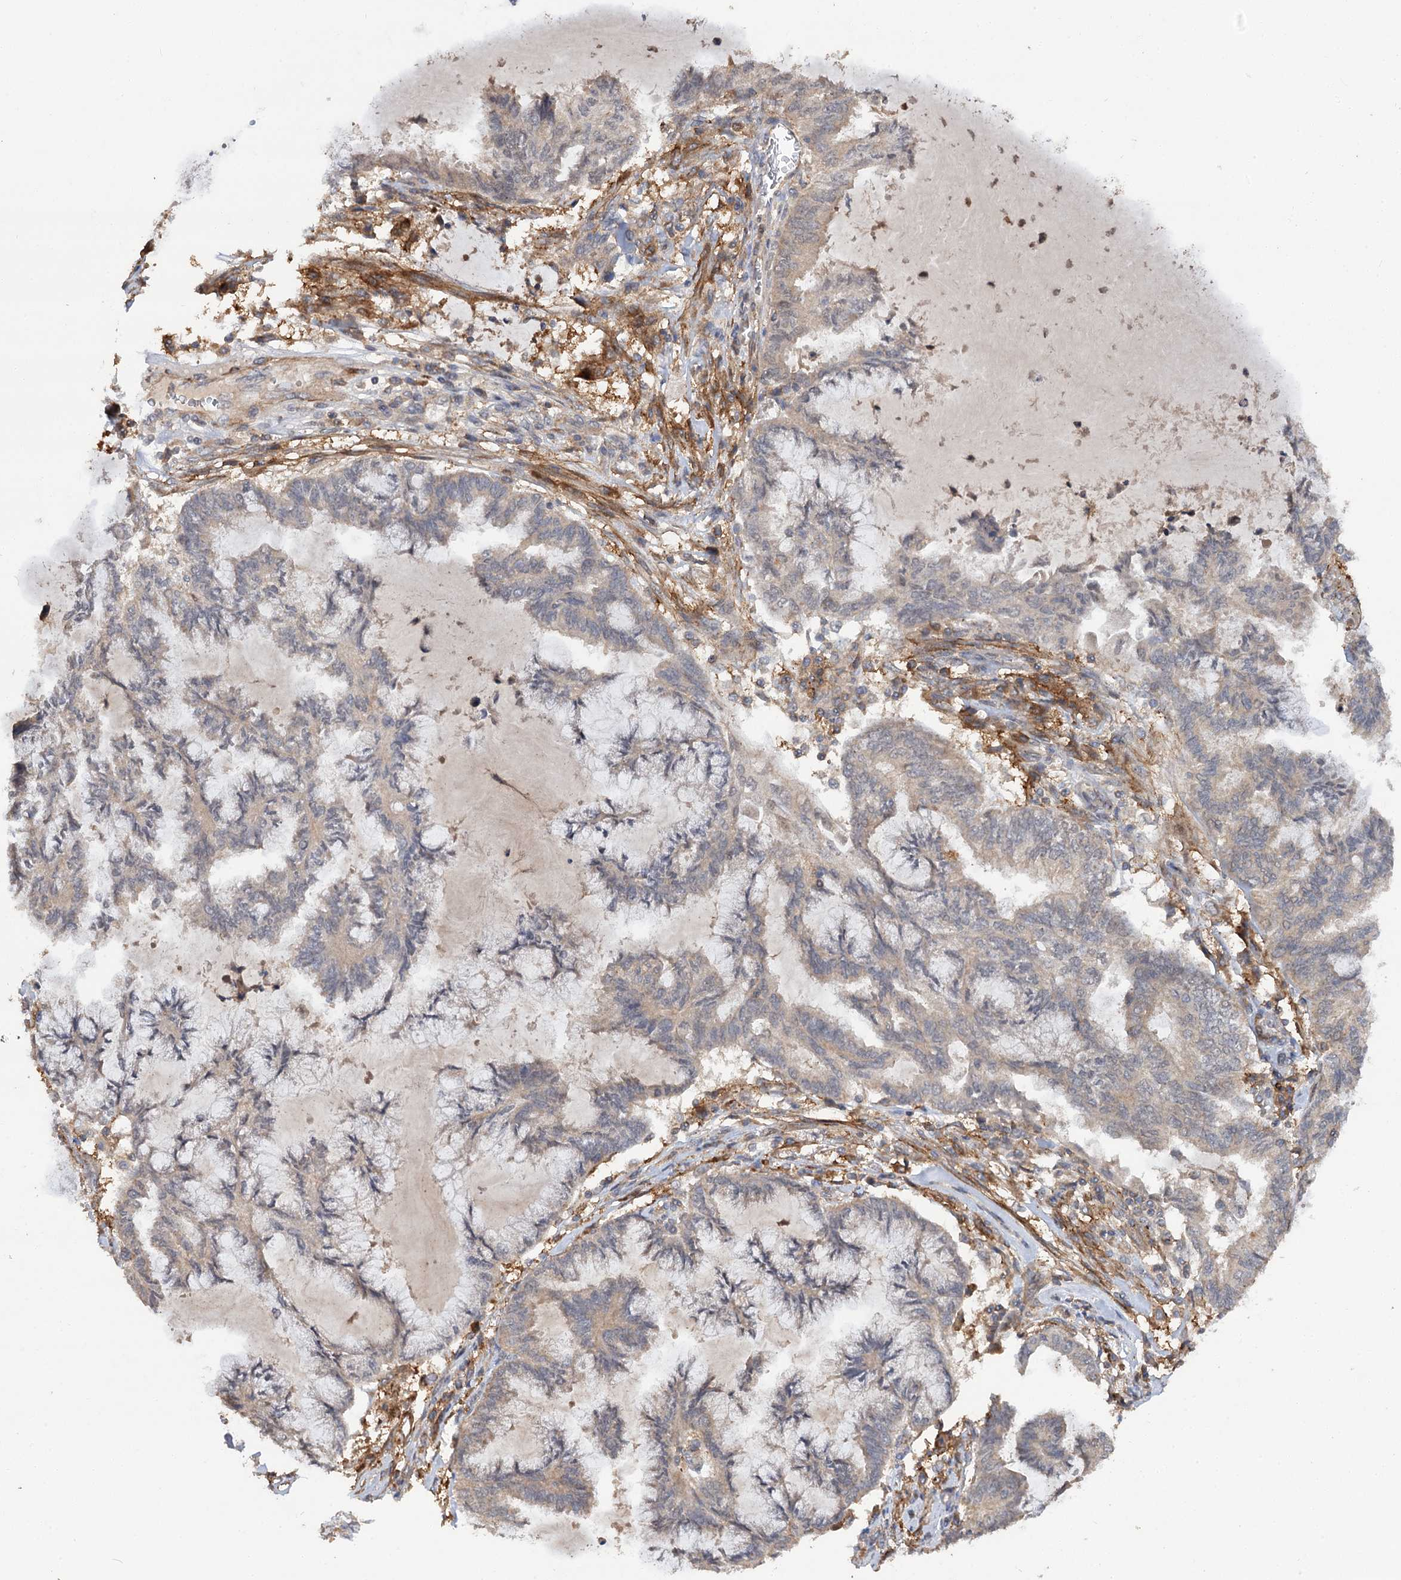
{"staining": {"intensity": "weak", "quantity": "25%-75%", "location": "cytoplasmic/membranous"}, "tissue": "endometrial cancer", "cell_type": "Tumor cells", "image_type": "cancer", "snomed": [{"axis": "morphology", "description": "Adenocarcinoma, NOS"}, {"axis": "topography", "description": "Endometrium"}], "caption": "Endometrial cancer (adenocarcinoma) stained with DAB immunohistochemistry displays low levels of weak cytoplasmic/membranous staining in about 25%-75% of tumor cells. (brown staining indicates protein expression, while blue staining denotes nuclei).", "gene": "FBXW8", "patient": {"sex": "female", "age": 86}}